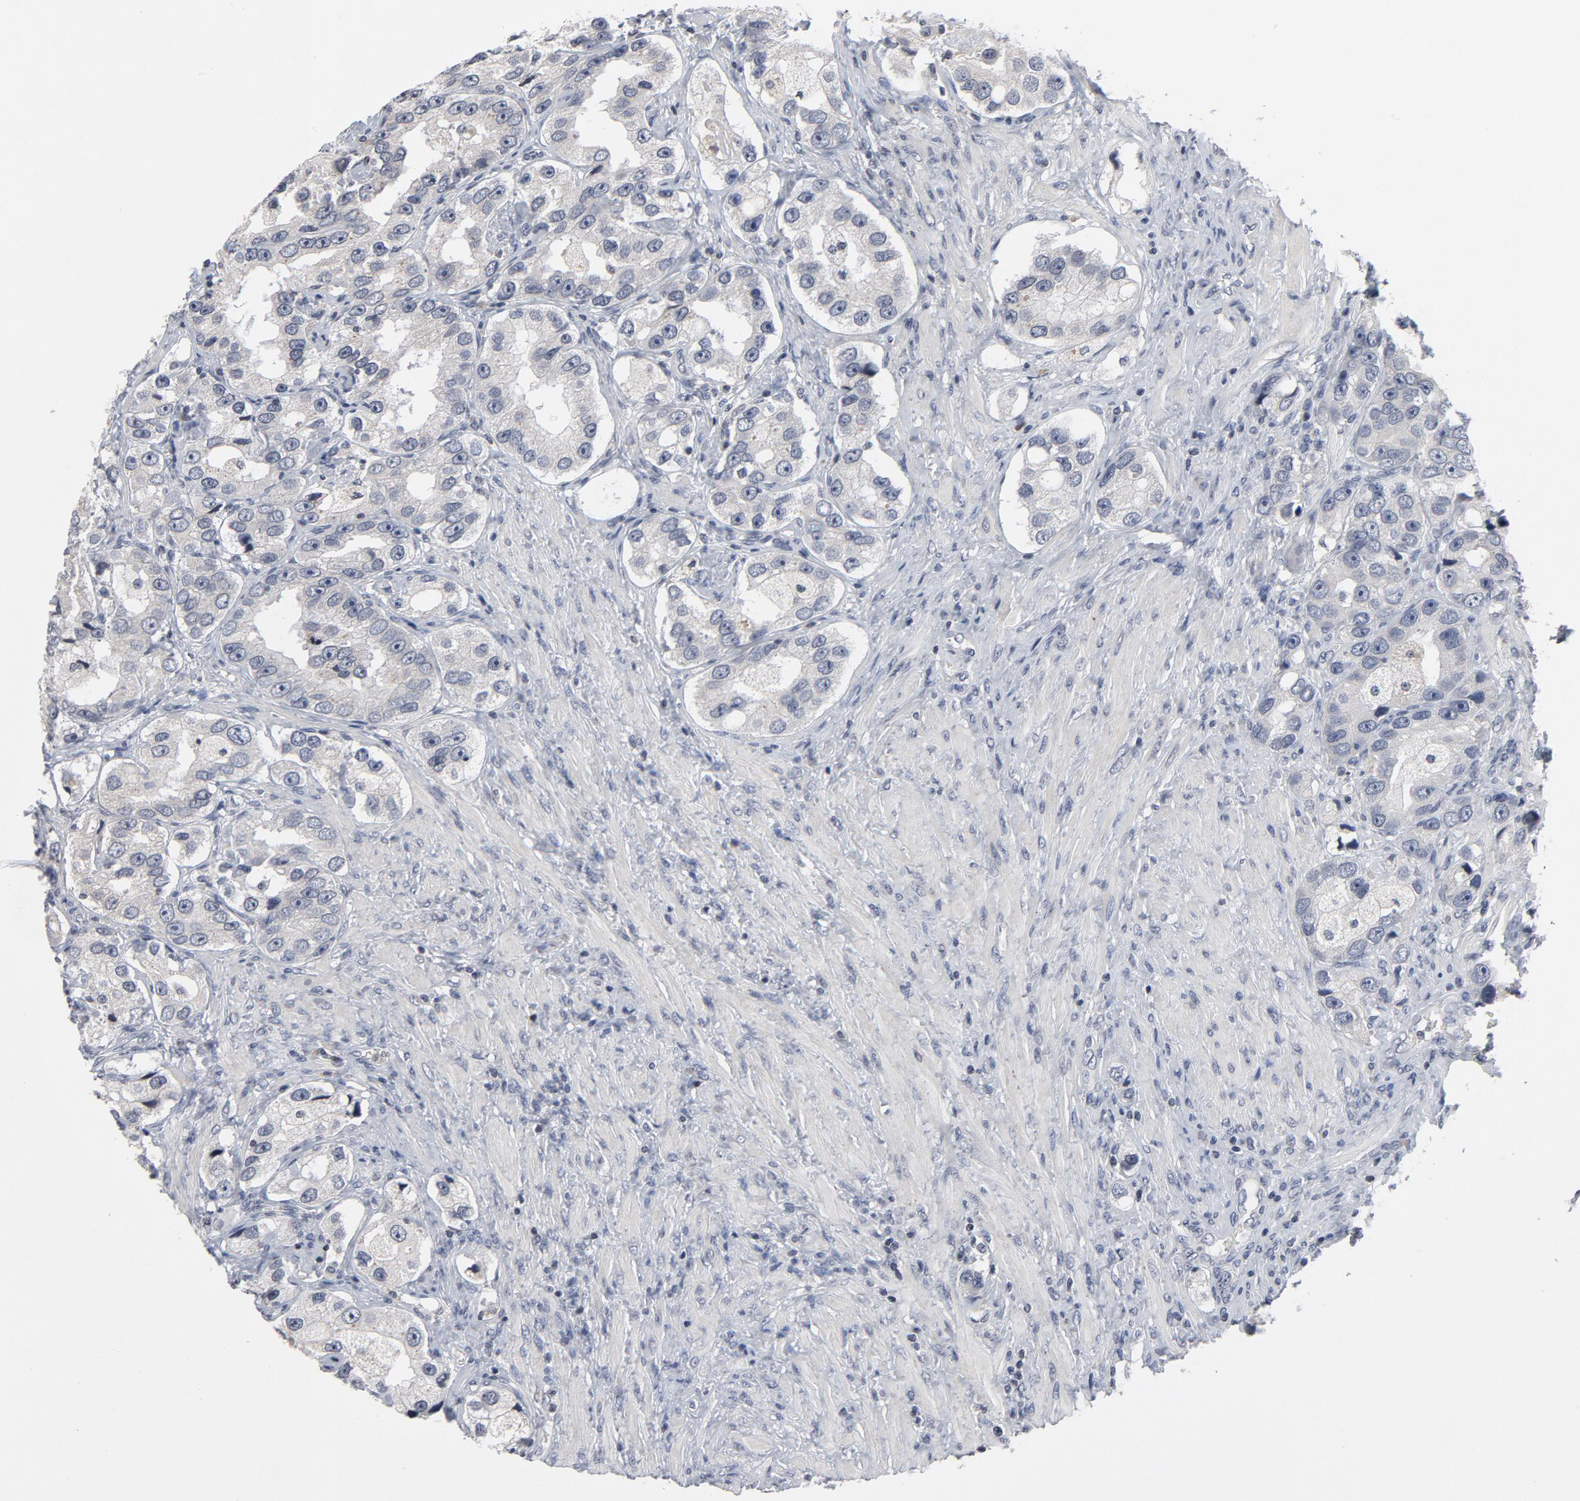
{"staining": {"intensity": "negative", "quantity": "none", "location": "none"}, "tissue": "prostate cancer", "cell_type": "Tumor cells", "image_type": "cancer", "snomed": [{"axis": "morphology", "description": "Adenocarcinoma, High grade"}, {"axis": "topography", "description": "Prostate"}], "caption": "Protein analysis of prostate high-grade adenocarcinoma exhibits no significant positivity in tumor cells. (DAB (3,3'-diaminobenzidine) immunohistochemistry visualized using brightfield microscopy, high magnification).", "gene": "TCL1A", "patient": {"sex": "male", "age": 63}}